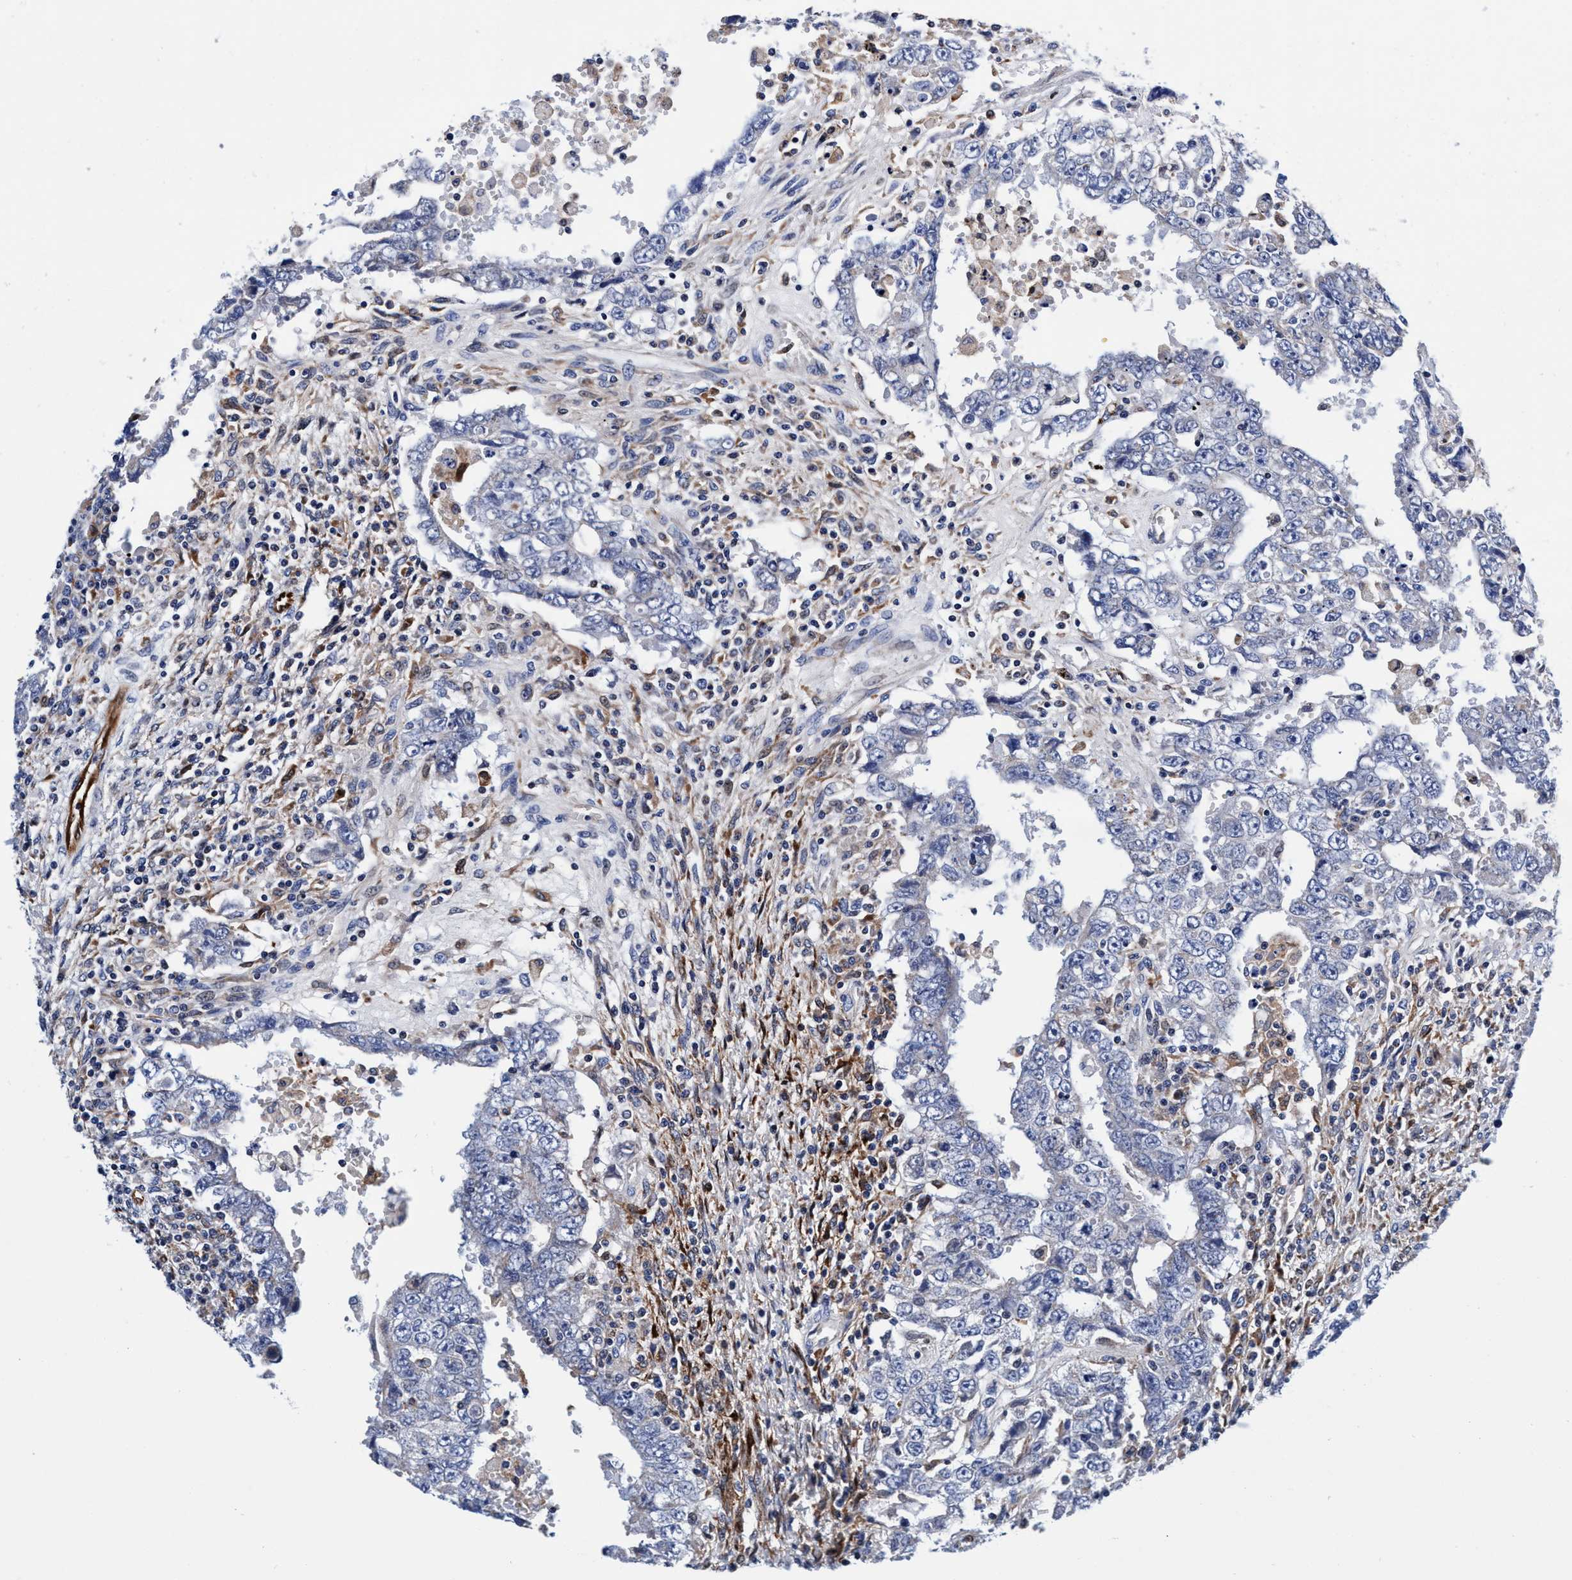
{"staining": {"intensity": "negative", "quantity": "none", "location": "none"}, "tissue": "testis cancer", "cell_type": "Tumor cells", "image_type": "cancer", "snomed": [{"axis": "morphology", "description": "Carcinoma, Embryonal, NOS"}, {"axis": "topography", "description": "Testis"}], "caption": "Immunohistochemistry of testis cancer shows no positivity in tumor cells. (DAB immunohistochemistry with hematoxylin counter stain).", "gene": "UBALD2", "patient": {"sex": "male", "age": 26}}